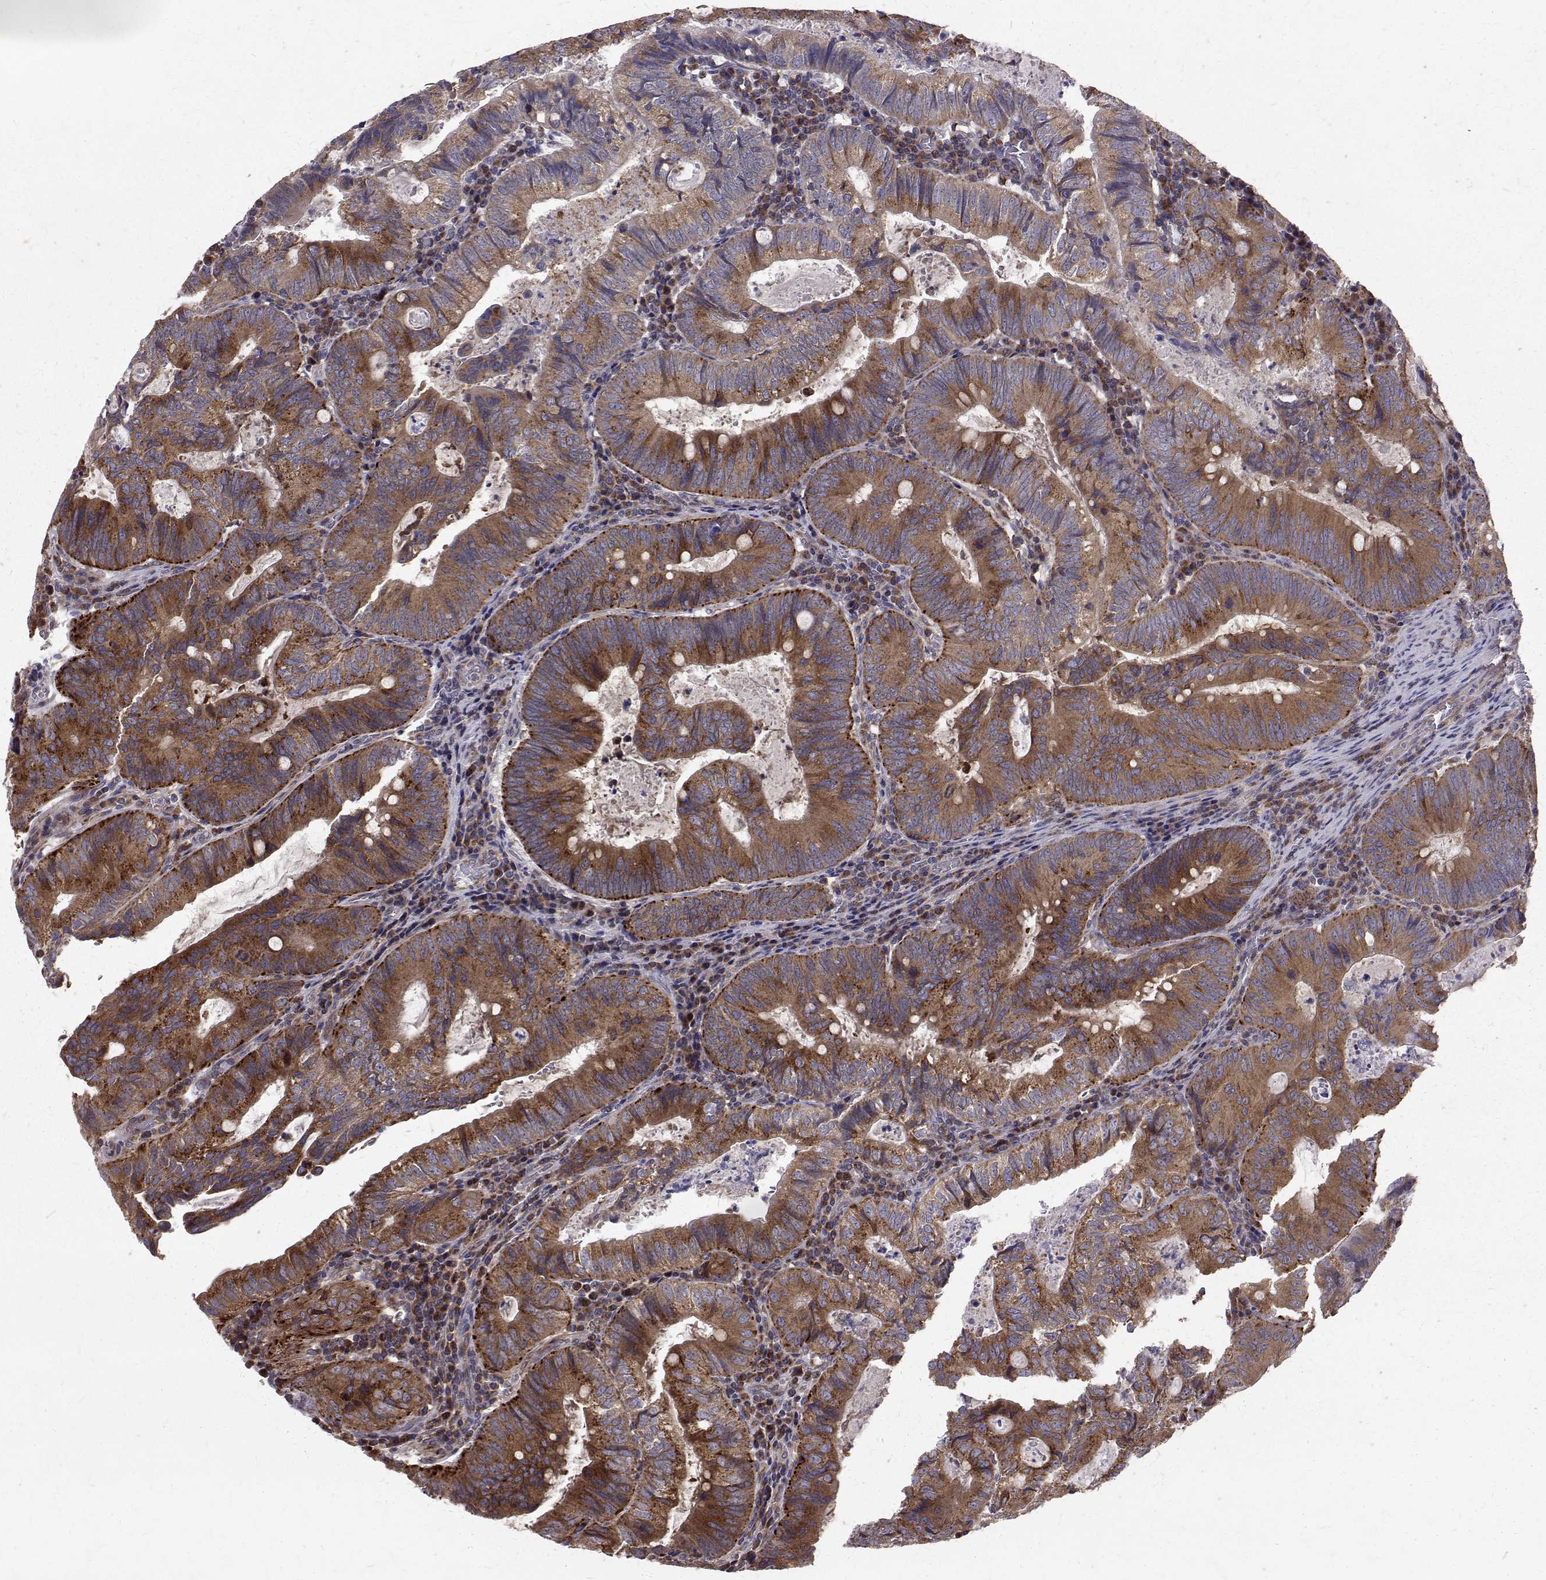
{"staining": {"intensity": "strong", "quantity": ">75%", "location": "cytoplasmic/membranous"}, "tissue": "colorectal cancer", "cell_type": "Tumor cells", "image_type": "cancer", "snomed": [{"axis": "morphology", "description": "Adenocarcinoma, NOS"}, {"axis": "topography", "description": "Colon"}], "caption": "A high-resolution photomicrograph shows immunohistochemistry staining of colorectal cancer, which shows strong cytoplasmic/membranous staining in approximately >75% of tumor cells. The staining is performed using DAB brown chromogen to label protein expression. The nuclei are counter-stained blue using hematoxylin.", "gene": "ARFGAP1", "patient": {"sex": "male", "age": 67}}